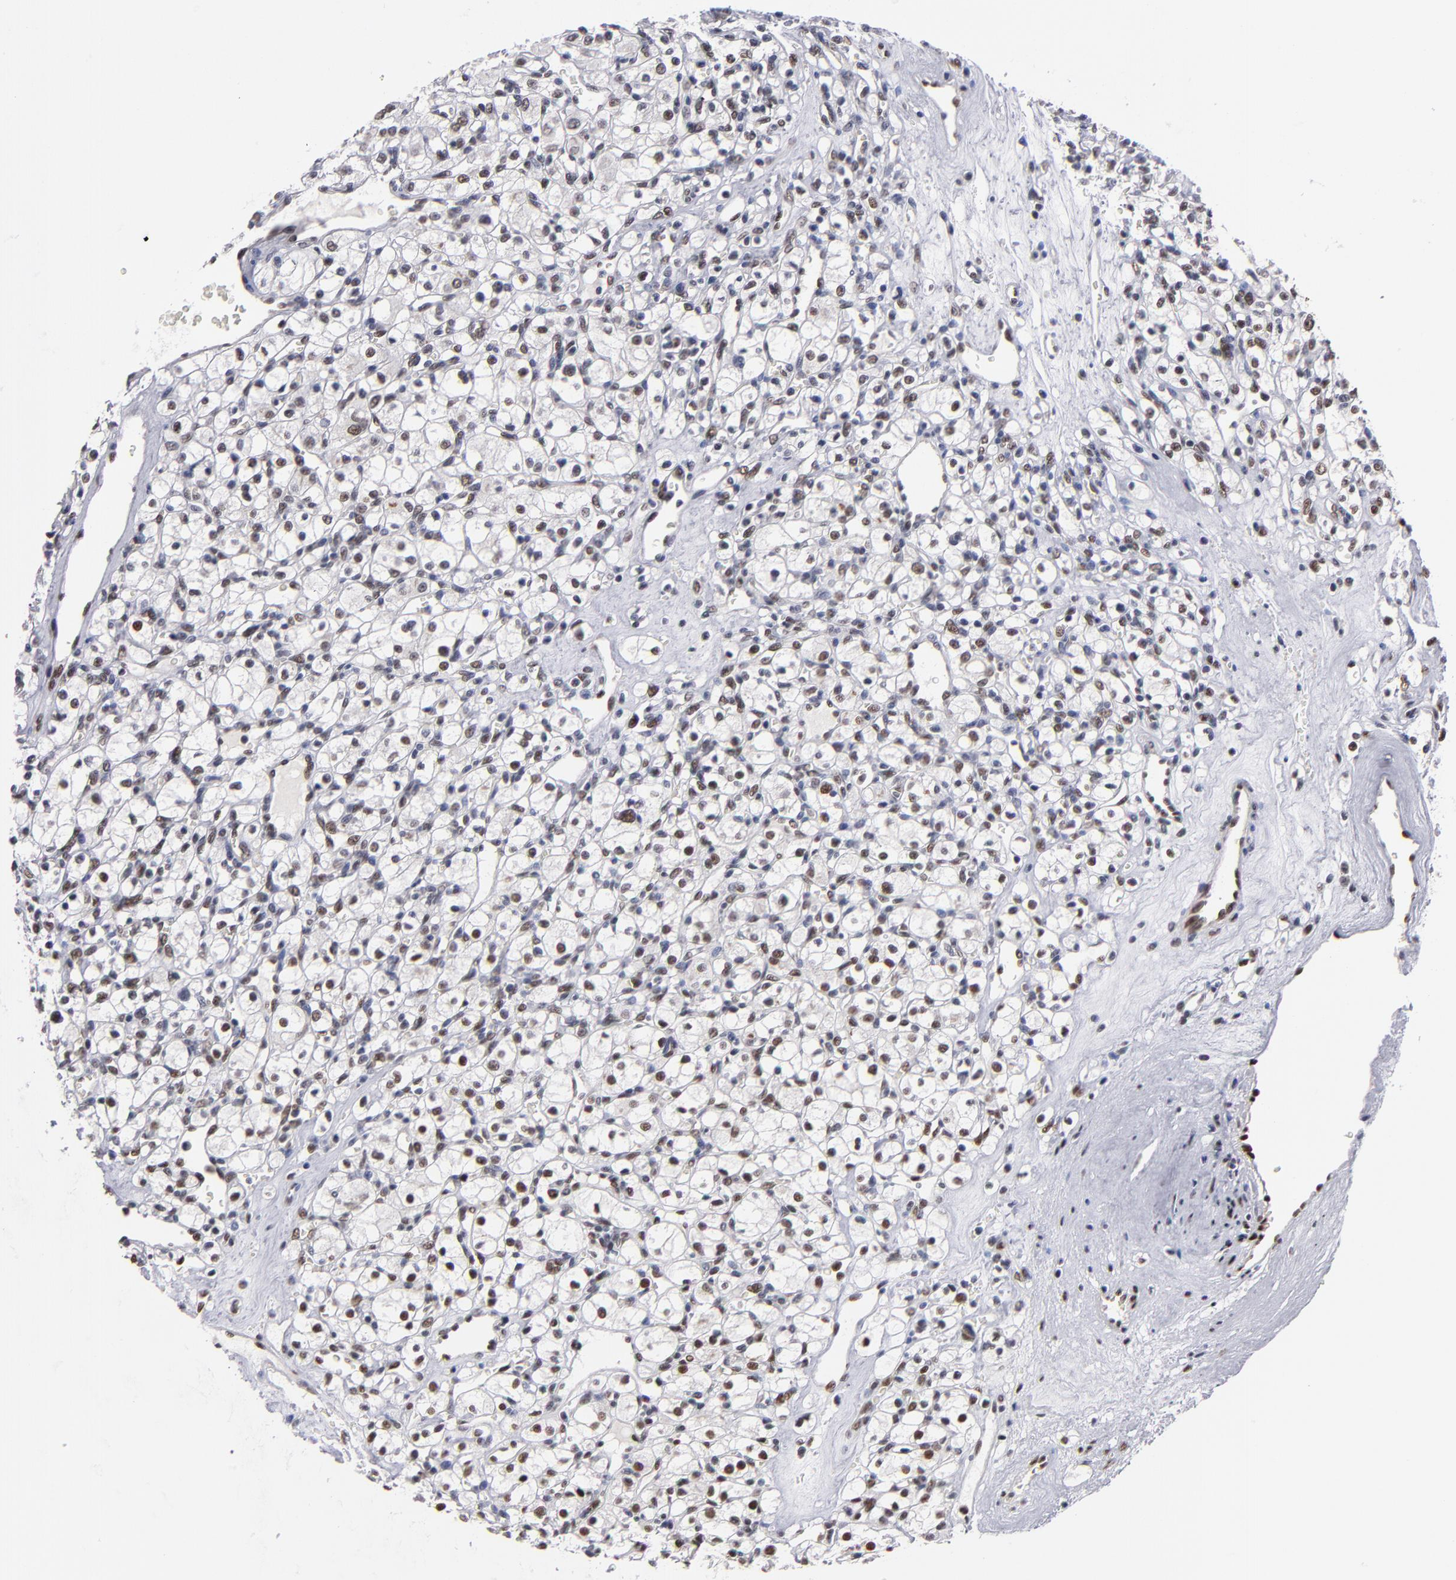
{"staining": {"intensity": "weak", "quantity": "25%-75%", "location": "nuclear"}, "tissue": "renal cancer", "cell_type": "Tumor cells", "image_type": "cancer", "snomed": [{"axis": "morphology", "description": "Adenocarcinoma, NOS"}, {"axis": "topography", "description": "Kidney"}], "caption": "Tumor cells show low levels of weak nuclear positivity in approximately 25%-75% of cells in renal adenocarcinoma.", "gene": "MN1", "patient": {"sex": "female", "age": 62}}